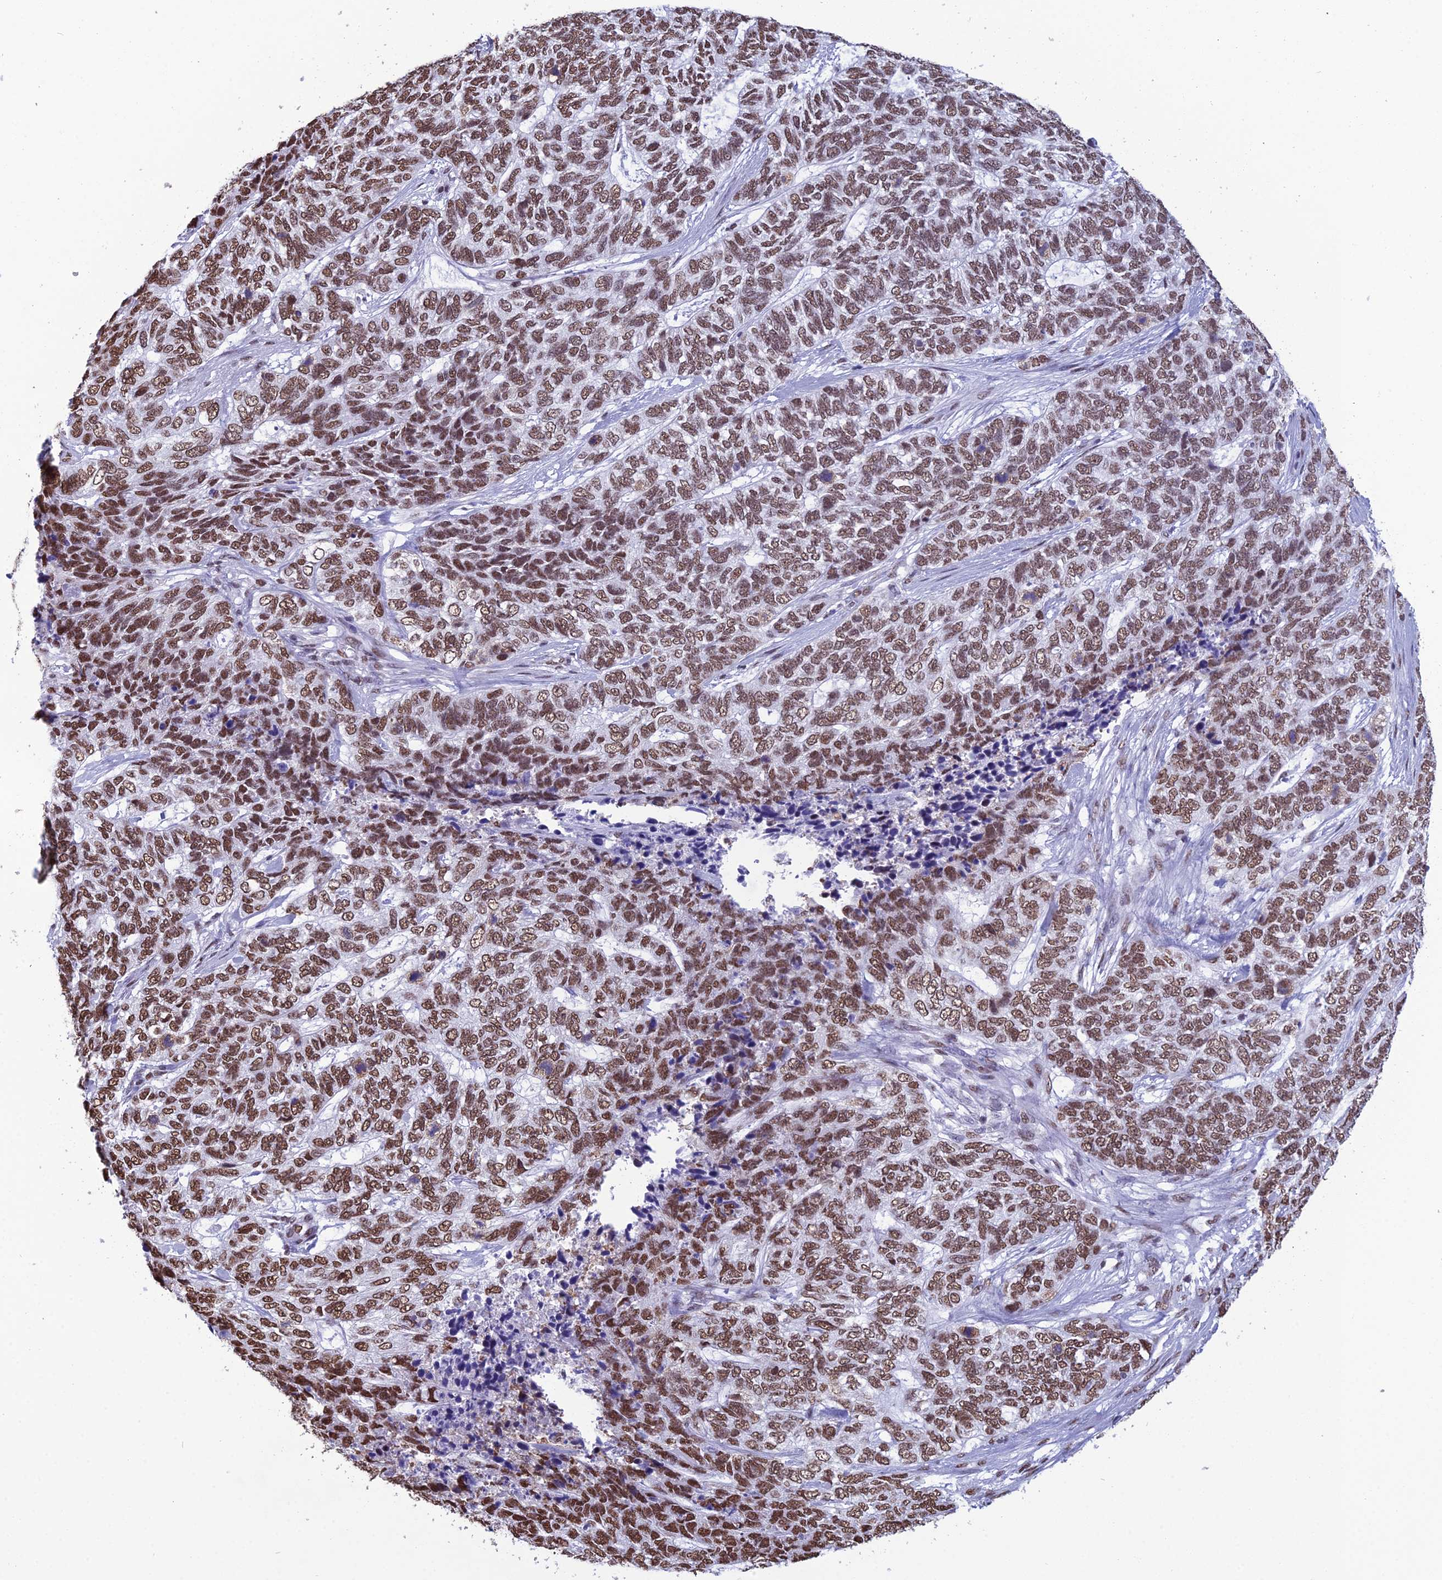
{"staining": {"intensity": "strong", "quantity": ">75%", "location": "nuclear"}, "tissue": "skin cancer", "cell_type": "Tumor cells", "image_type": "cancer", "snomed": [{"axis": "morphology", "description": "Basal cell carcinoma"}, {"axis": "topography", "description": "Skin"}], "caption": "The image displays staining of skin cancer, revealing strong nuclear protein expression (brown color) within tumor cells.", "gene": "PRAMEF12", "patient": {"sex": "female", "age": 65}}